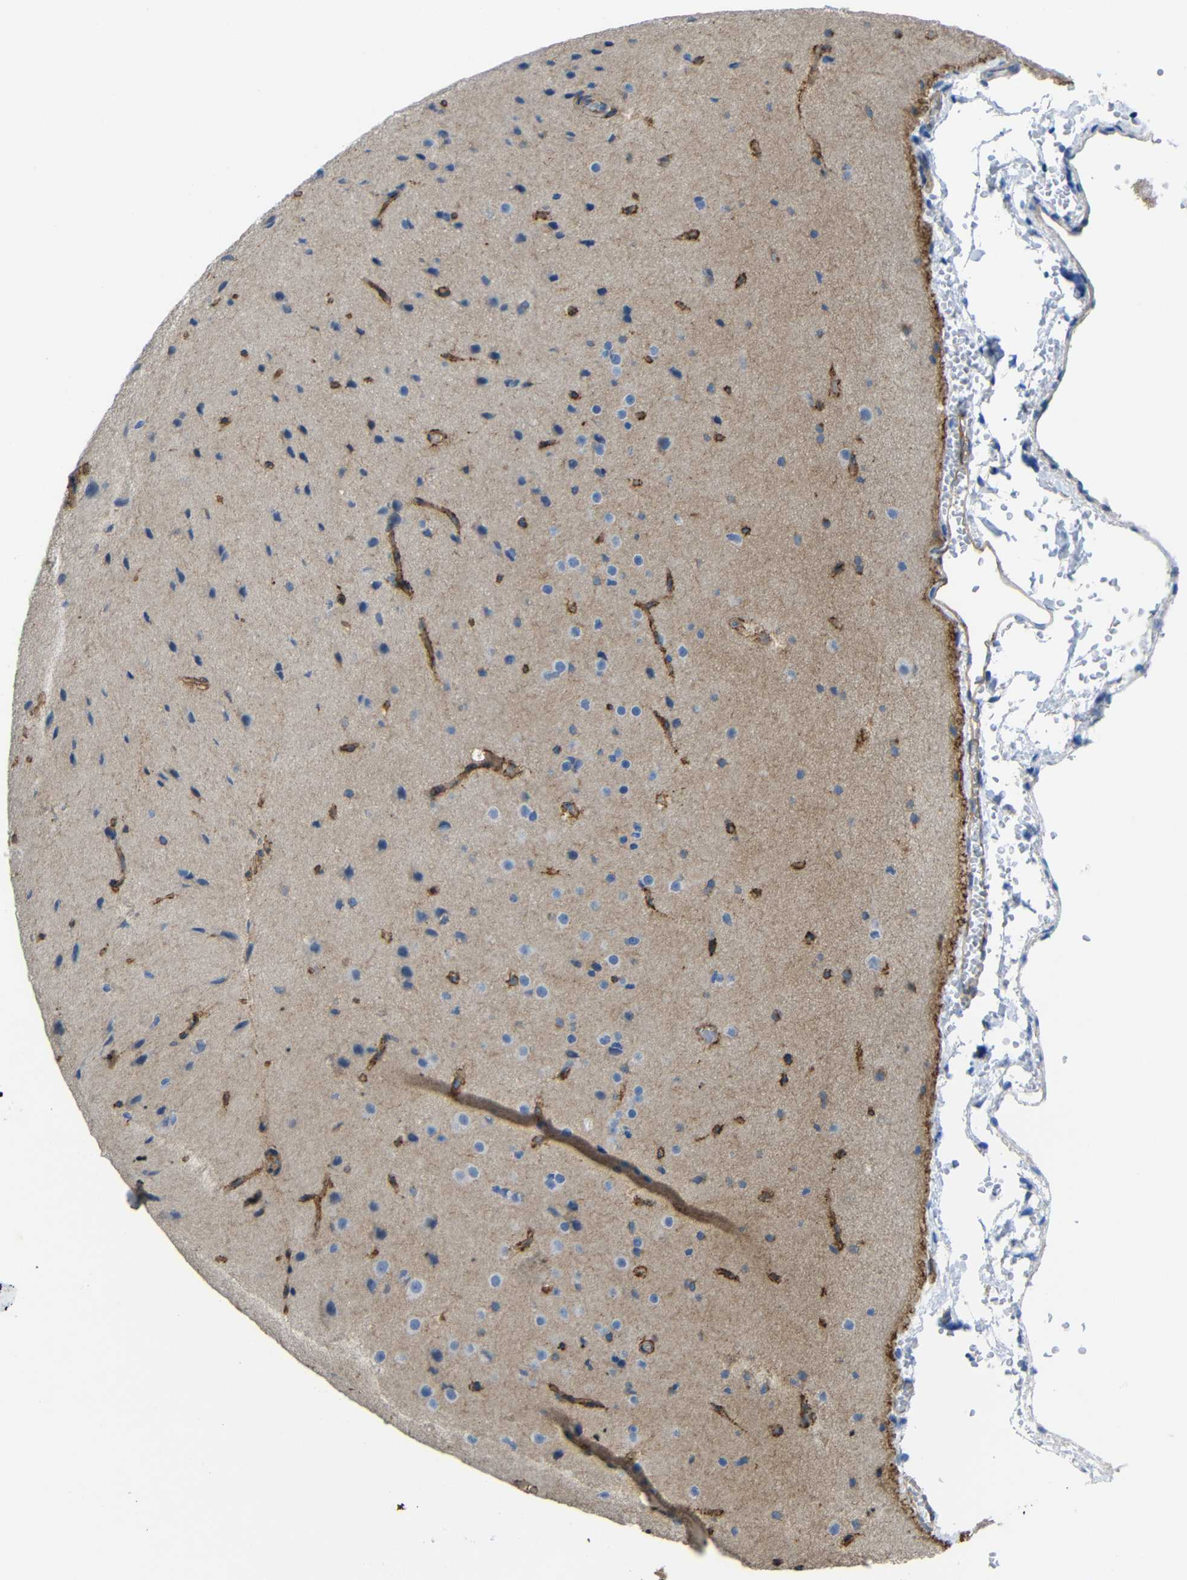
{"staining": {"intensity": "moderate", "quantity": ">75%", "location": "cytoplasmic/membranous"}, "tissue": "cerebral cortex", "cell_type": "Endothelial cells", "image_type": "normal", "snomed": [{"axis": "morphology", "description": "Normal tissue, NOS"}, {"axis": "morphology", "description": "Developmental malformation"}, {"axis": "topography", "description": "Cerebral cortex"}], "caption": "A histopathology image showing moderate cytoplasmic/membranous expression in approximately >75% of endothelial cells in normal cerebral cortex, as visualized by brown immunohistochemical staining.", "gene": "SYPL1", "patient": {"sex": "female", "age": 30}}